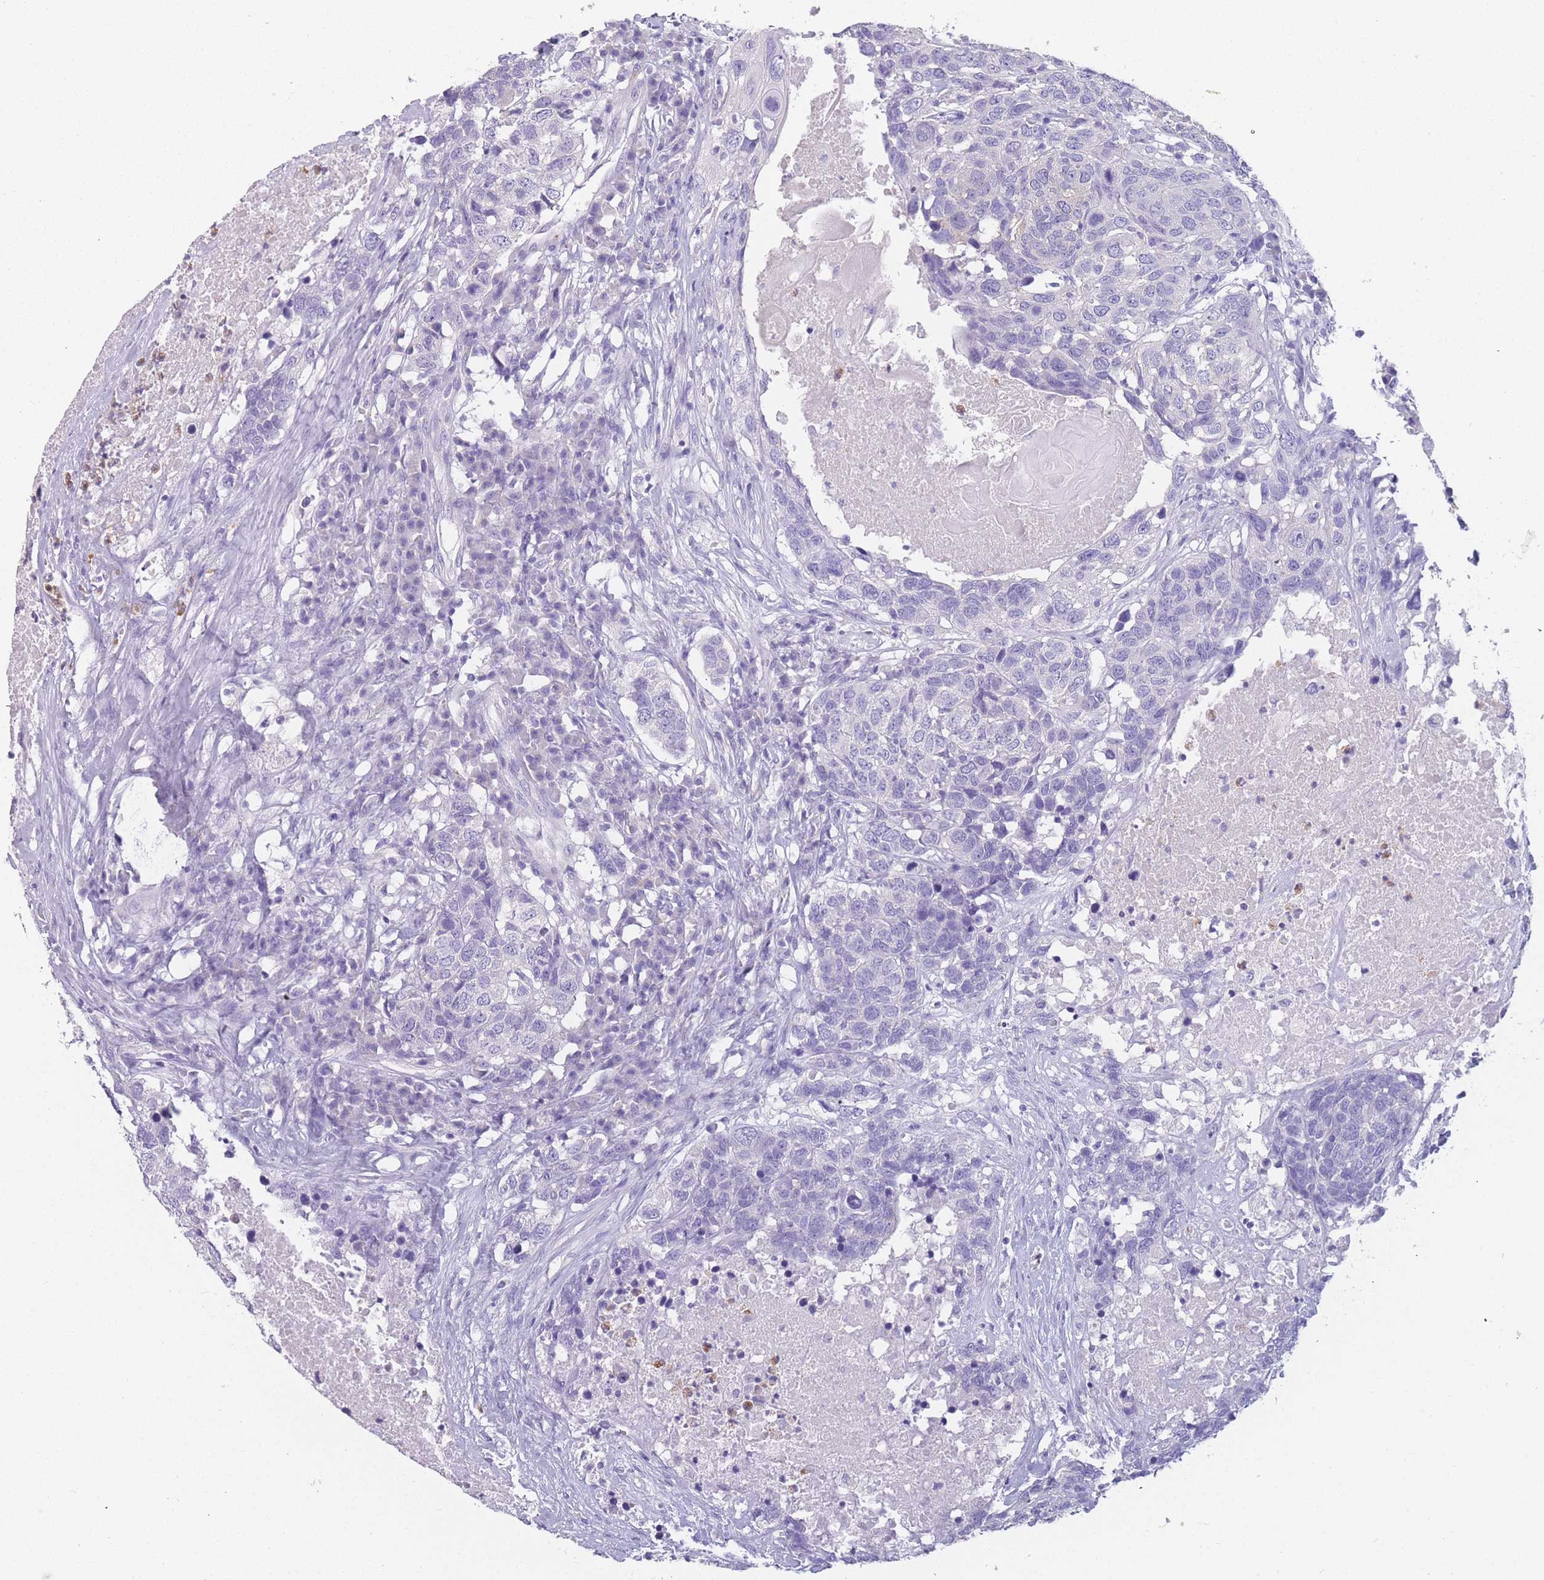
{"staining": {"intensity": "negative", "quantity": "none", "location": "none"}, "tissue": "head and neck cancer", "cell_type": "Tumor cells", "image_type": "cancer", "snomed": [{"axis": "morphology", "description": "Squamous cell carcinoma, NOS"}, {"axis": "topography", "description": "Head-Neck"}], "caption": "Tumor cells are negative for brown protein staining in head and neck cancer (squamous cell carcinoma).", "gene": "ZNF627", "patient": {"sex": "male", "age": 66}}